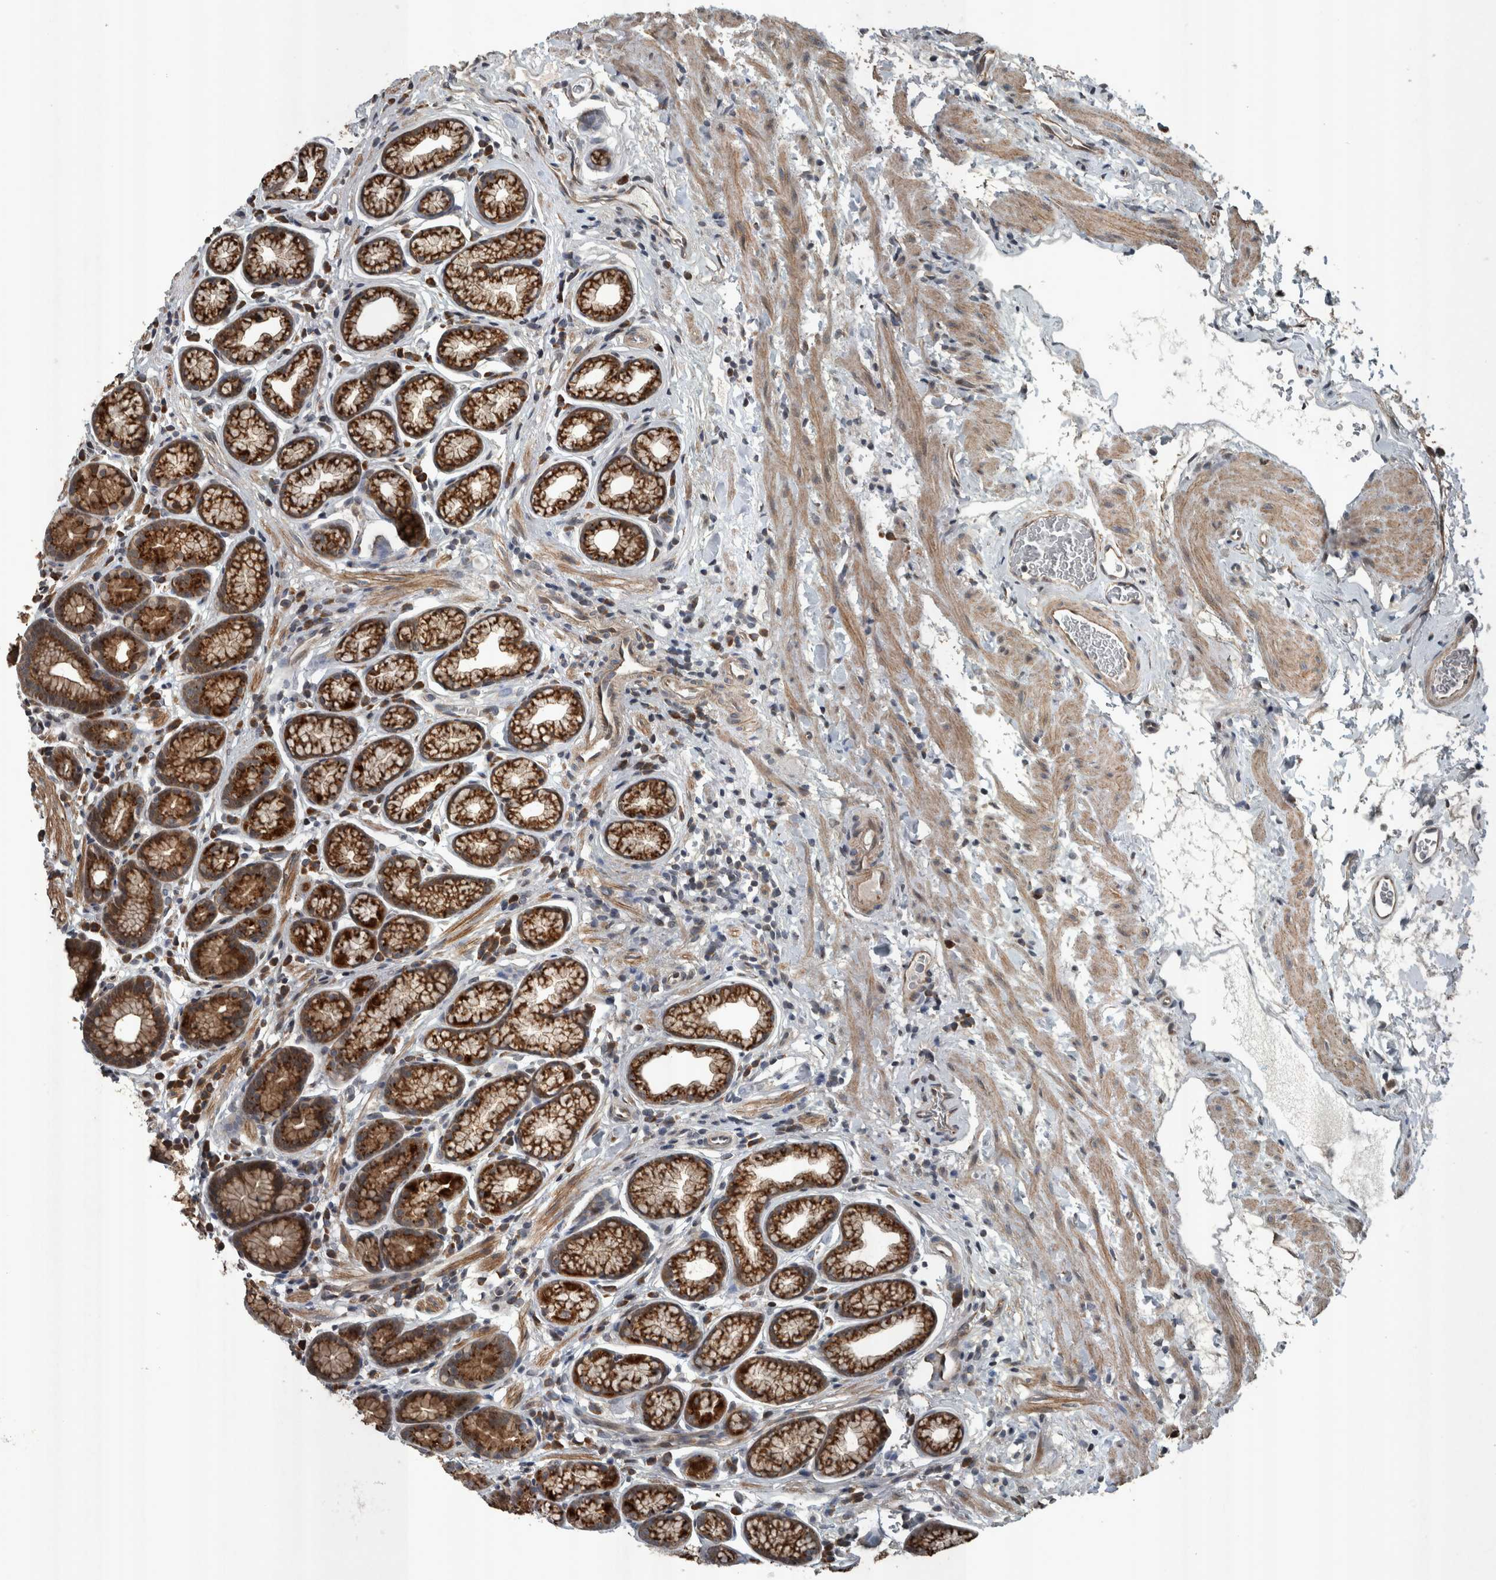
{"staining": {"intensity": "strong", "quantity": ">75%", "location": "cytoplasmic/membranous"}, "tissue": "stomach", "cell_type": "Glandular cells", "image_type": "normal", "snomed": [{"axis": "morphology", "description": "Normal tissue, NOS"}, {"axis": "topography", "description": "Stomach"}], "caption": "A brown stain labels strong cytoplasmic/membranous staining of a protein in glandular cells of benign human stomach. Nuclei are stained in blue.", "gene": "ZNF345", "patient": {"sex": "male", "age": 42}}